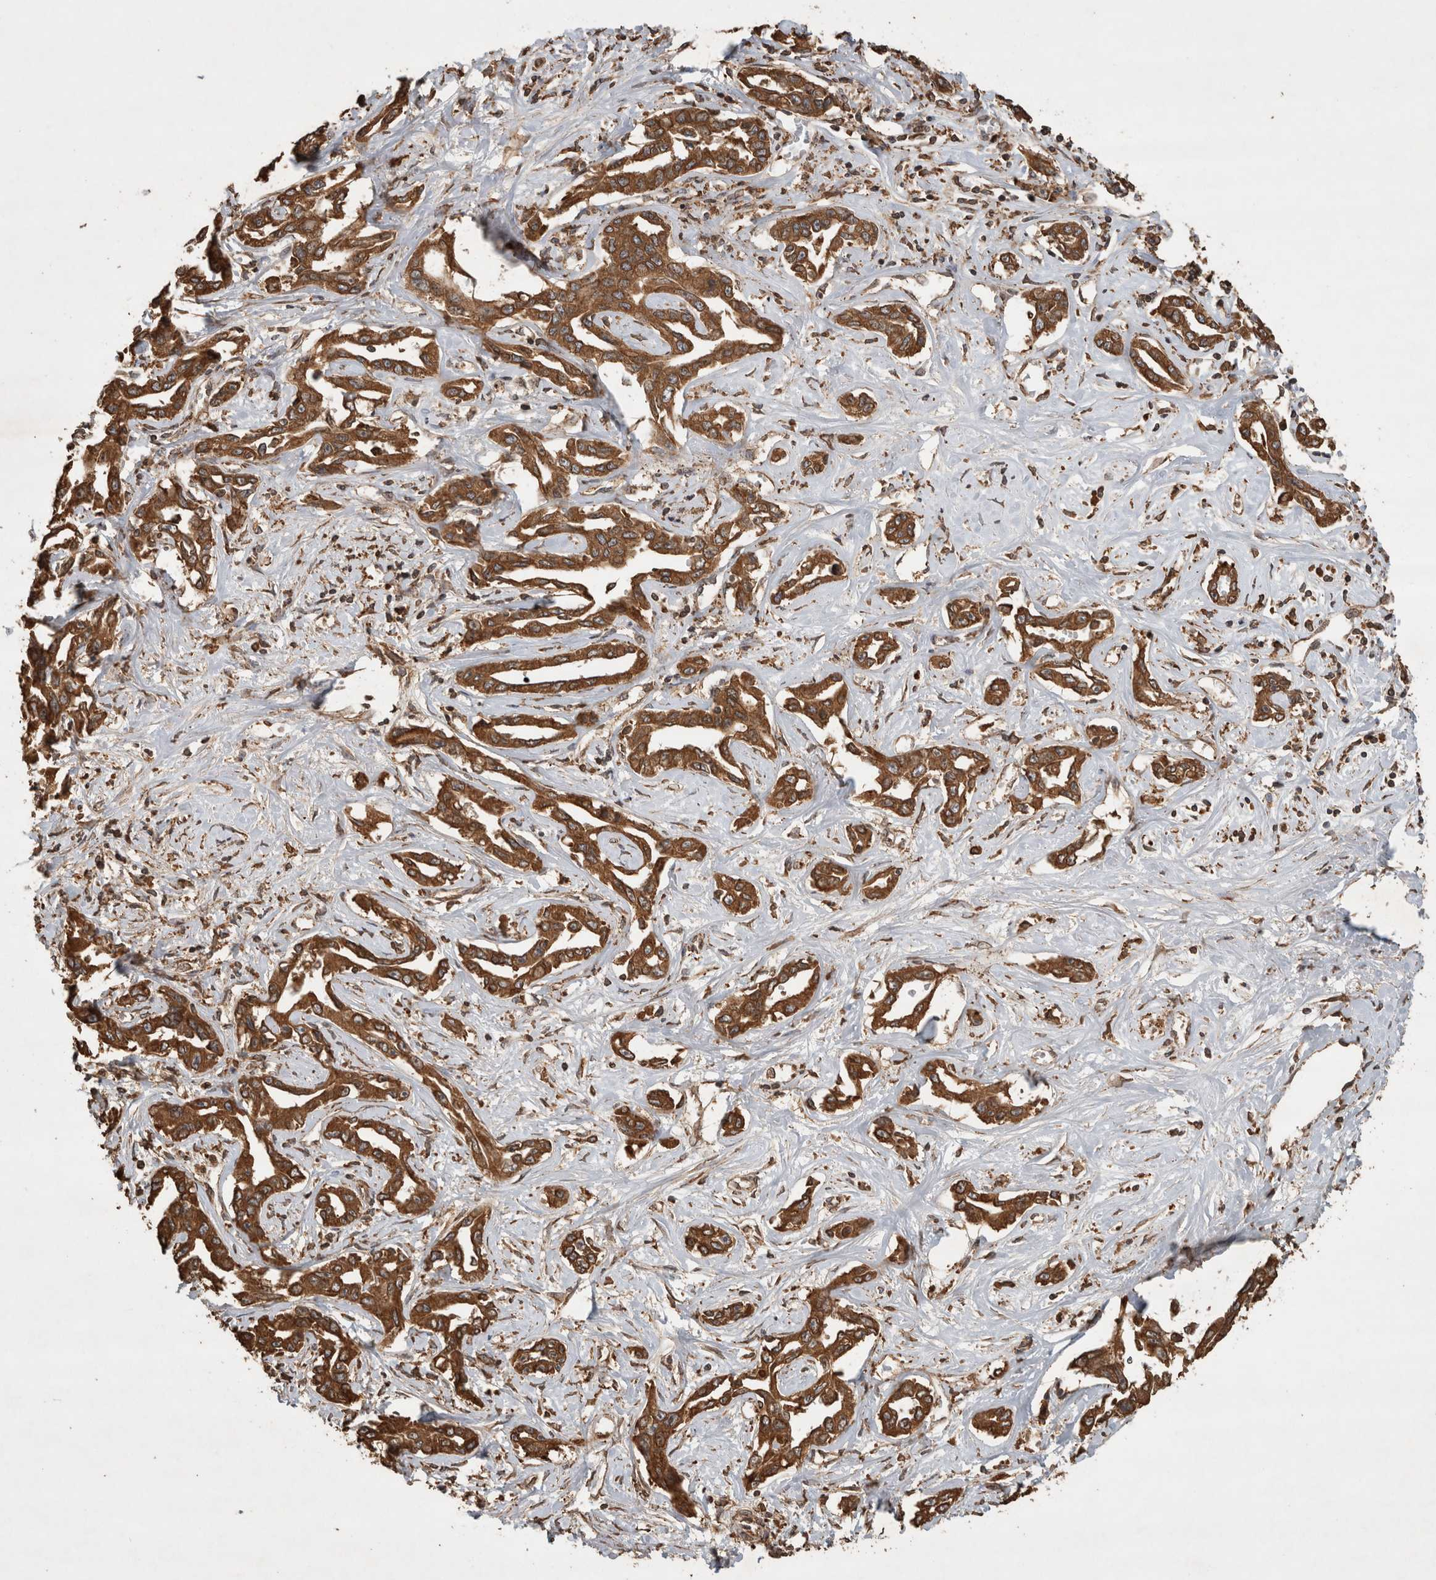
{"staining": {"intensity": "strong", "quantity": ">75%", "location": "cytoplasmic/membranous"}, "tissue": "liver cancer", "cell_type": "Tumor cells", "image_type": "cancer", "snomed": [{"axis": "morphology", "description": "Cholangiocarcinoma"}, {"axis": "topography", "description": "Liver"}], "caption": "Brown immunohistochemical staining in cholangiocarcinoma (liver) shows strong cytoplasmic/membranous expression in about >75% of tumor cells. (DAB IHC with brightfield microscopy, high magnification).", "gene": "OTUD7B", "patient": {"sex": "male", "age": 59}}